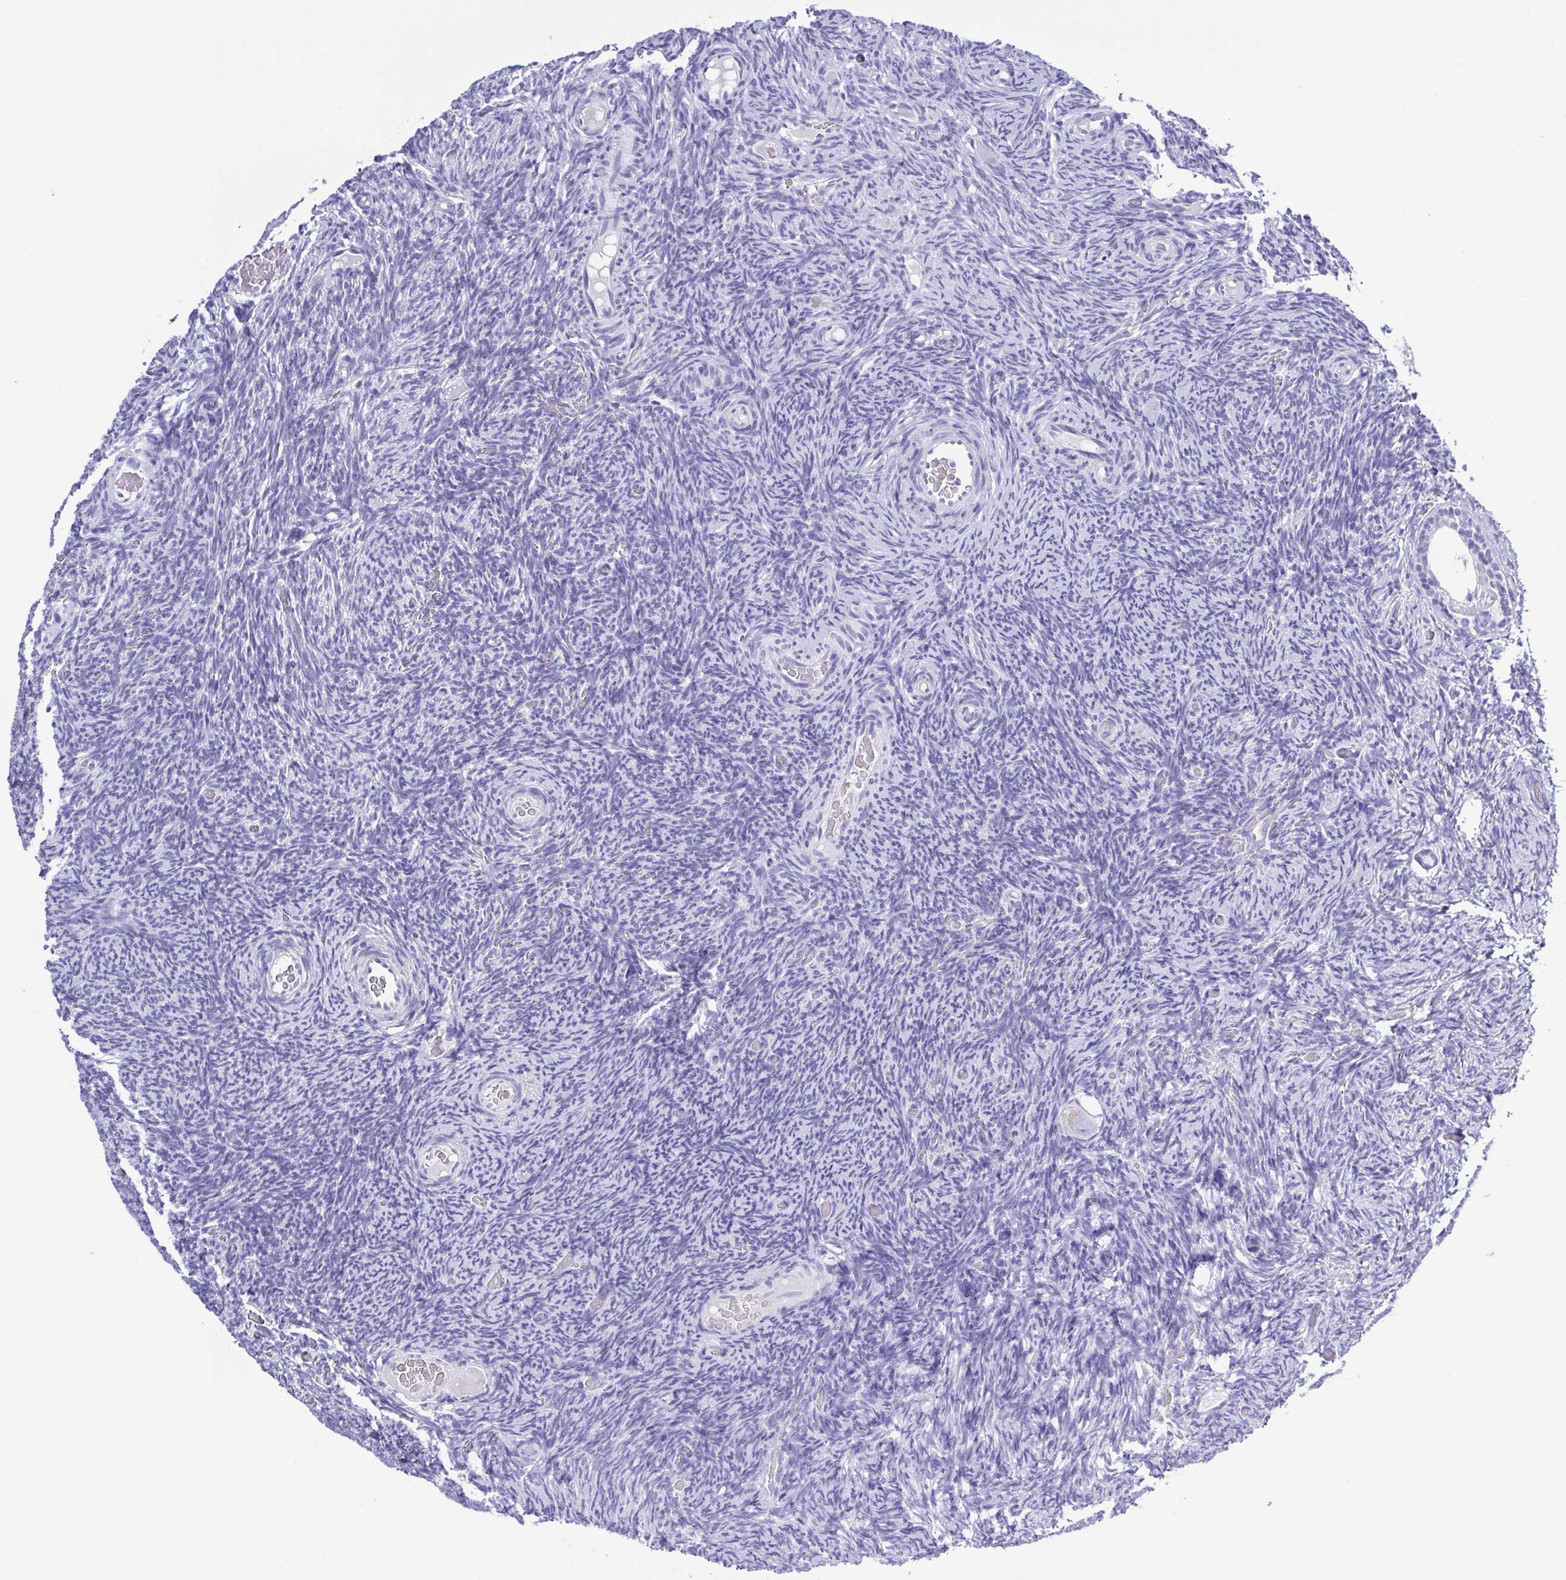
{"staining": {"intensity": "negative", "quantity": "none", "location": "none"}, "tissue": "ovary", "cell_type": "Follicle cells", "image_type": "normal", "snomed": [{"axis": "morphology", "description": "Normal tissue, NOS"}, {"axis": "topography", "description": "Ovary"}], "caption": "Immunohistochemistry histopathology image of unremarkable ovary: human ovary stained with DAB (3,3'-diaminobenzidine) reveals no significant protein positivity in follicle cells. (Brightfield microscopy of DAB immunohistochemistry at high magnification).", "gene": "CD72", "patient": {"sex": "female", "age": 34}}